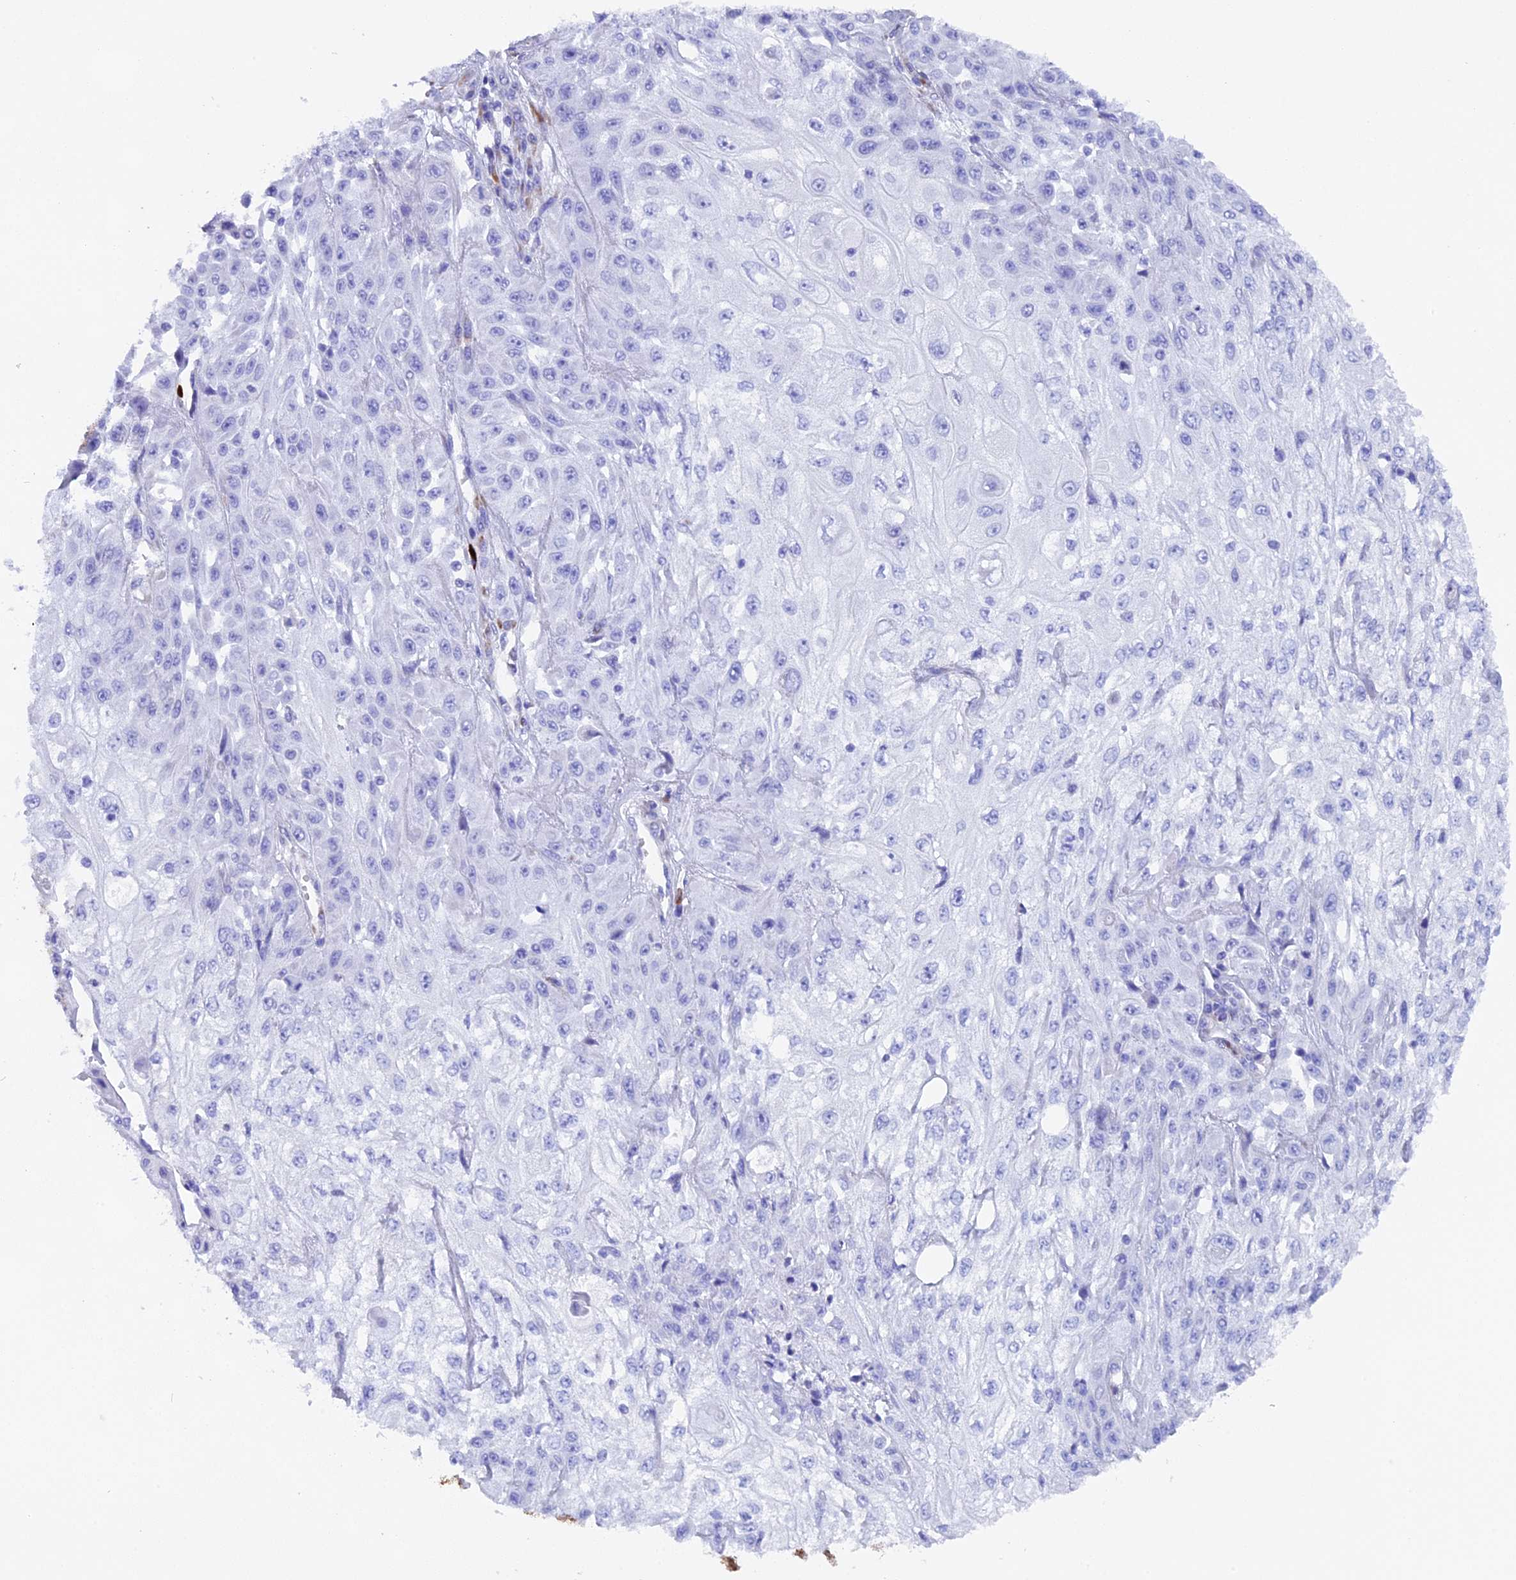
{"staining": {"intensity": "negative", "quantity": "none", "location": "none"}, "tissue": "skin cancer", "cell_type": "Tumor cells", "image_type": "cancer", "snomed": [{"axis": "morphology", "description": "Squamous cell carcinoma, NOS"}, {"axis": "morphology", "description": "Squamous cell carcinoma, metastatic, NOS"}, {"axis": "topography", "description": "Skin"}, {"axis": "topography", "description": "Lymph node"}], "caption": "This is an IHC micrograph of squamous cell carcinoma (skin). There is no staining in tumor cells.", "gene": "FKBP11", "patient": {"sex": "male", "age": 75}}